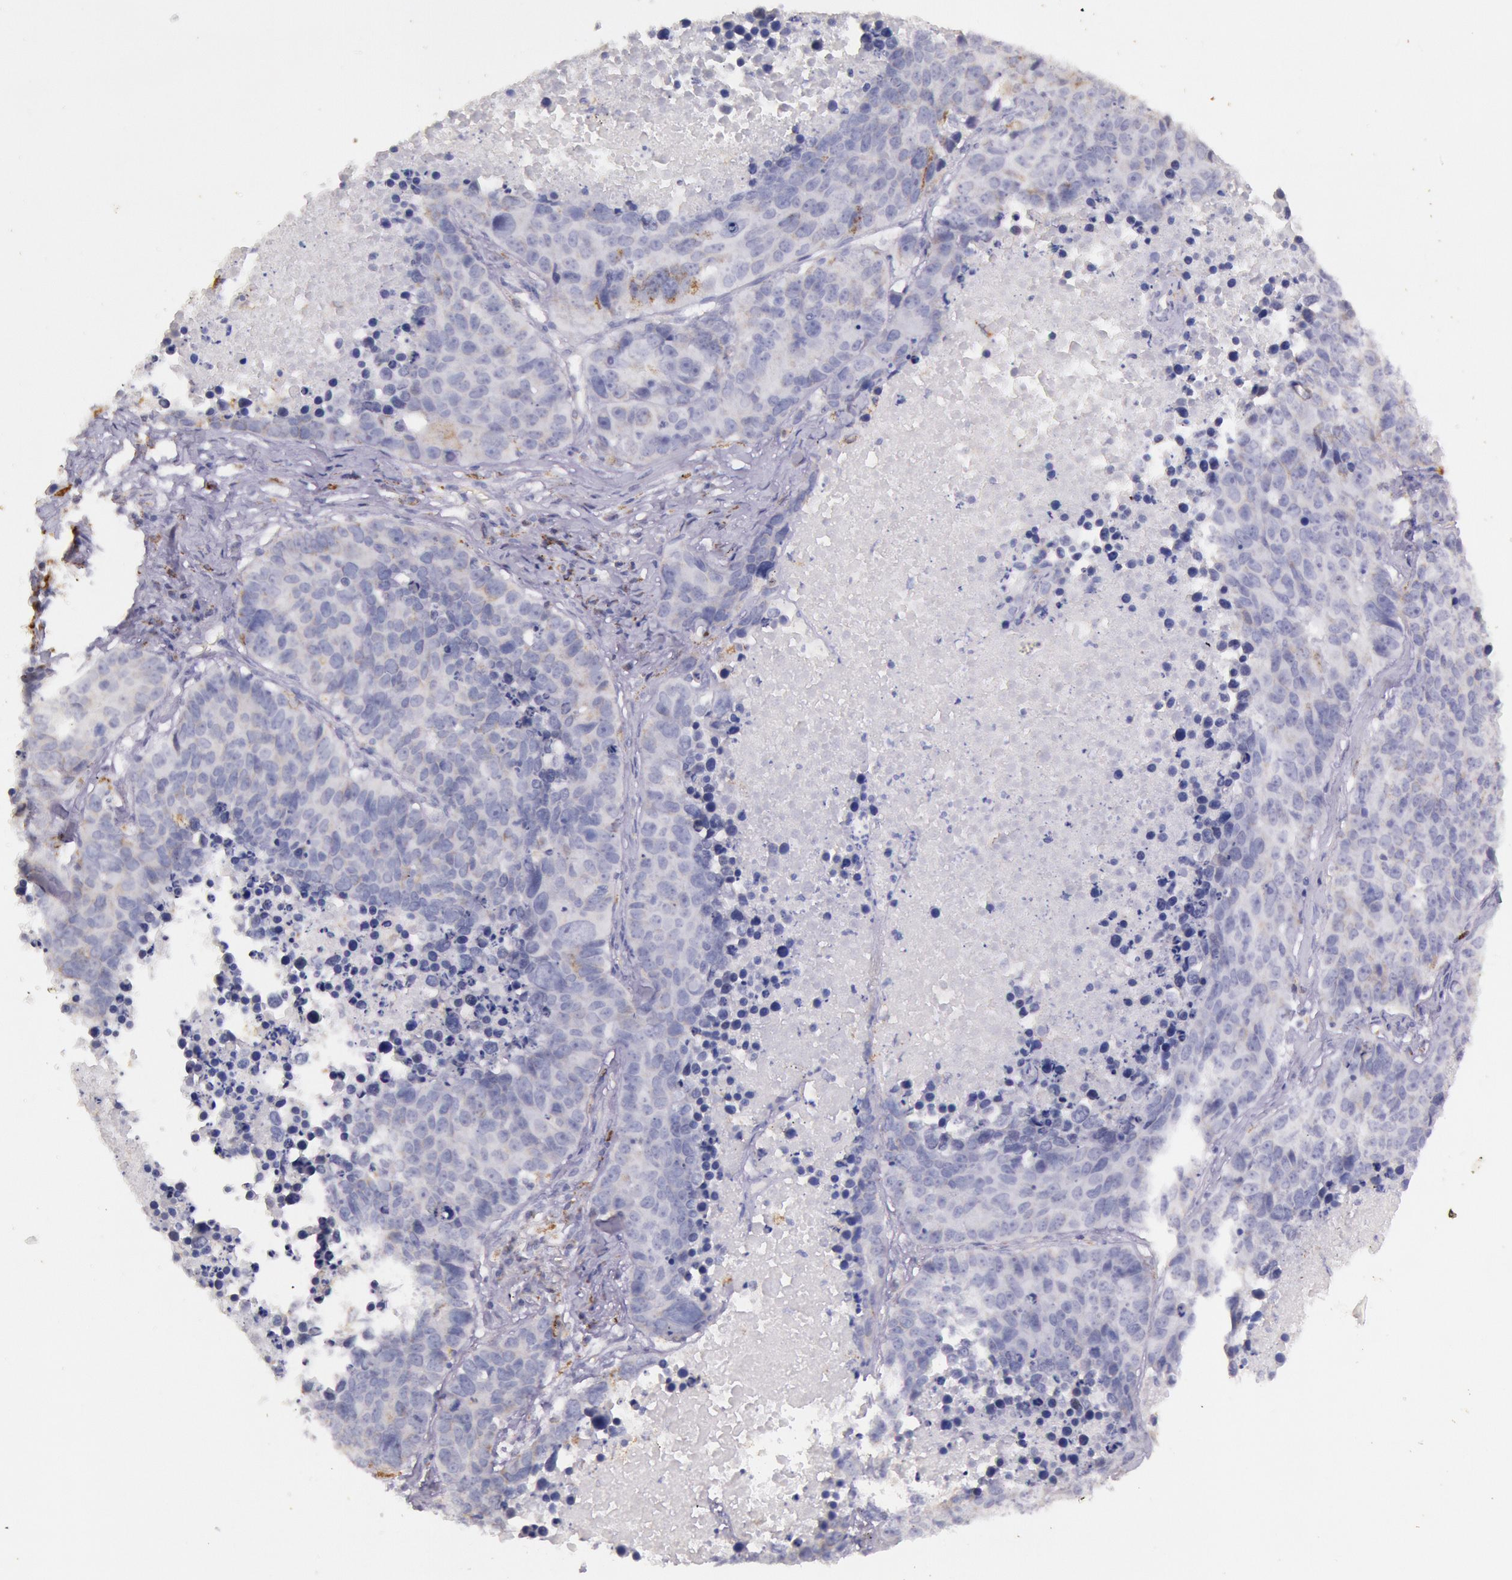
{"staining": {"intensity": "negative", "quantity": "none", "location": "none"}, "tissue": "lung cancer", "cell_type": "Tumor cells", "image_type": "cancer", "snomed": [{"axis": "morphology", "description": "Carcinoid, malignant, NOS"}, {"axis": "topography", "description": "Lung"}], "caption": "Immunohistochemistry photomicrograph of neoplastic tissue: human lung malignant carcinoid stained with DAB (3,3'-diaminobenzidine) demonstrates no significant protein positivity in tumor cells.", "gene": "FRMD6", "patient": {"sex": "male", "age": 60}}